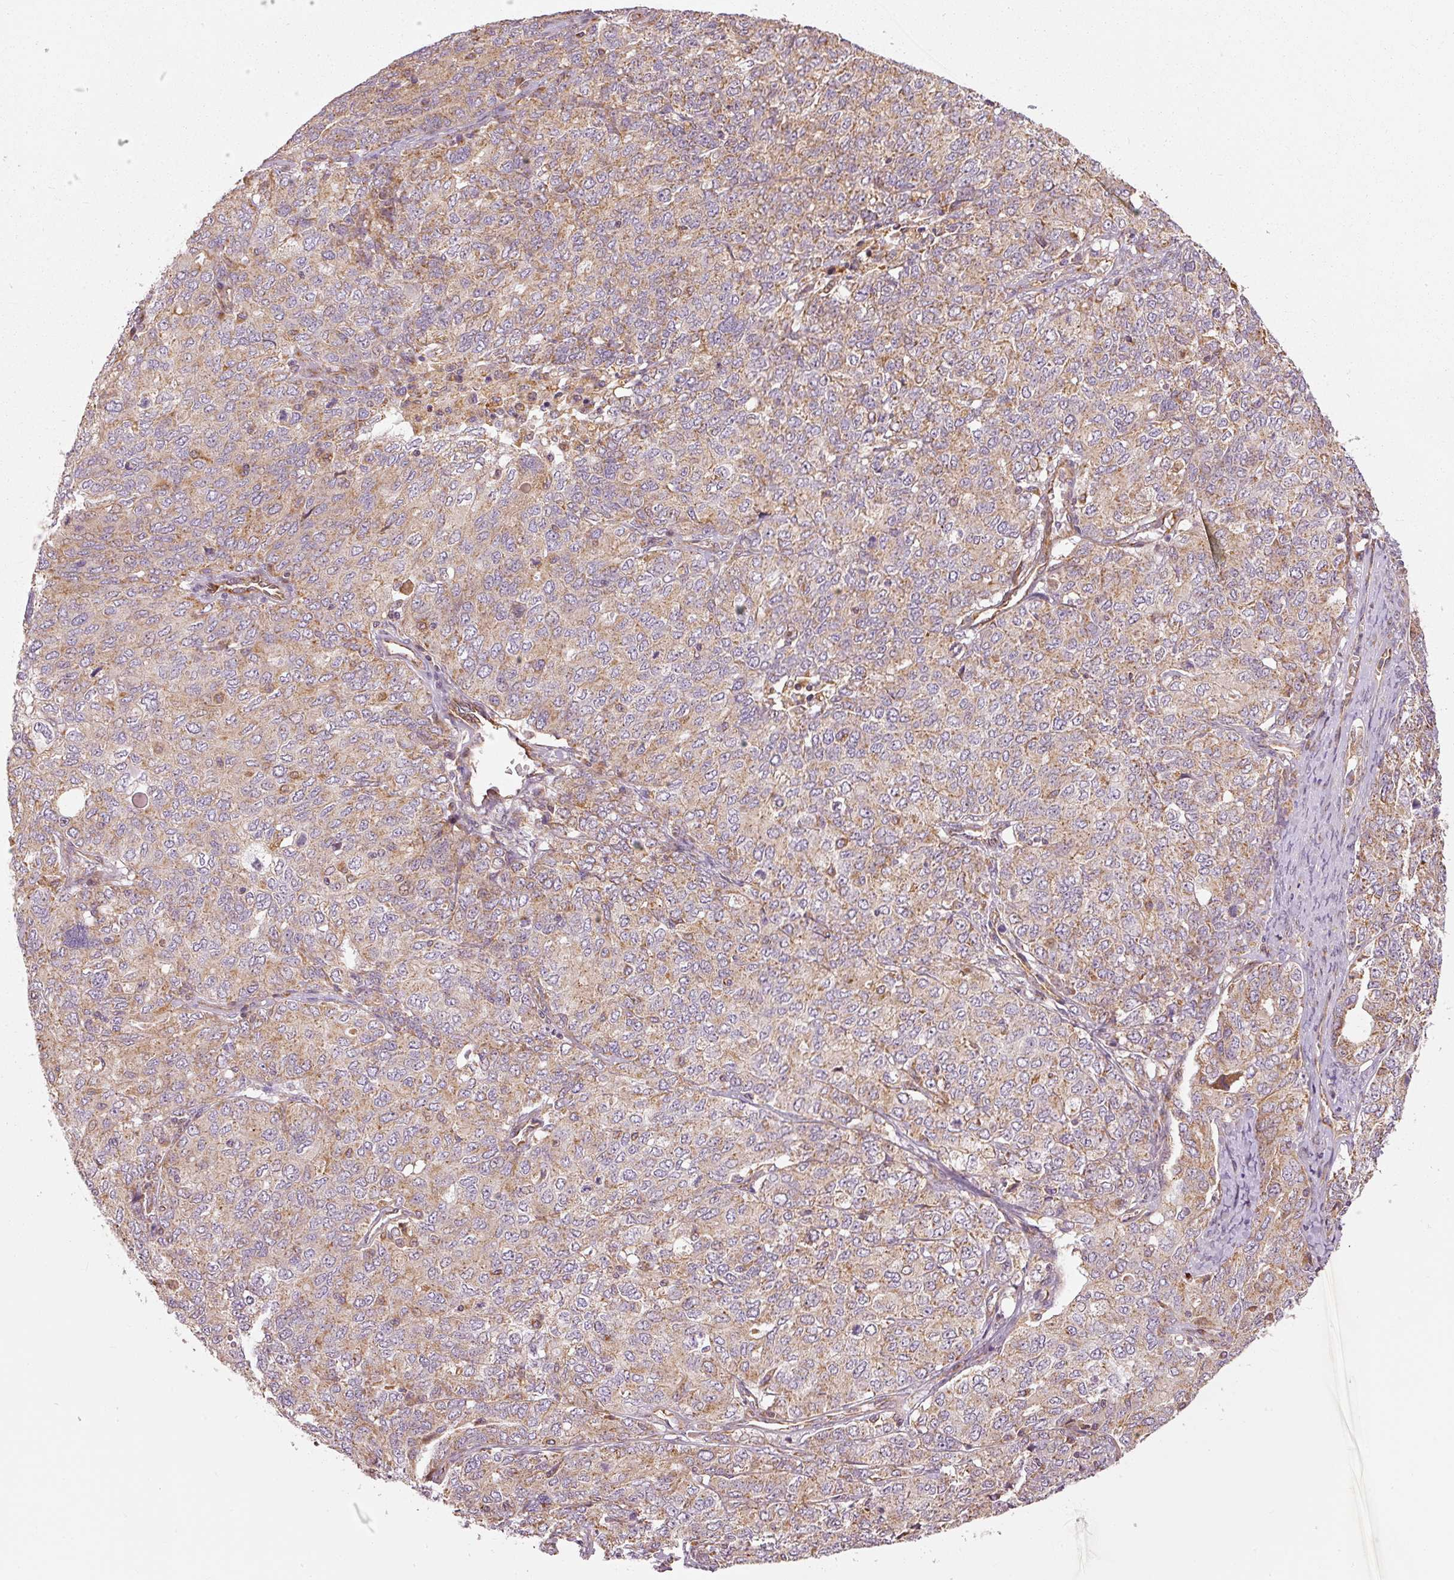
{"staining": {"intensity": "moderate", "quantity": ">75%", "location": "cytoplasmic/membranous"}, "tissue": "ovarian cancer", "cell_type": "Tumor cells", "image_type": "cancer", "snomed": [{"axis": "morphology", "description": "Carcinoma, endometroid"}, {"axis": "topography", "description": "Ovary"}], "caption": "Immunohistochemical staining of human ovarian cancer (endometroid carcinoma) exhibits moderate cytoplasmic/membranous protein expression in about >75% of tumor cells.", "gene": "MTHFD1L", "patient": {"sex": "female", "age": 62}}